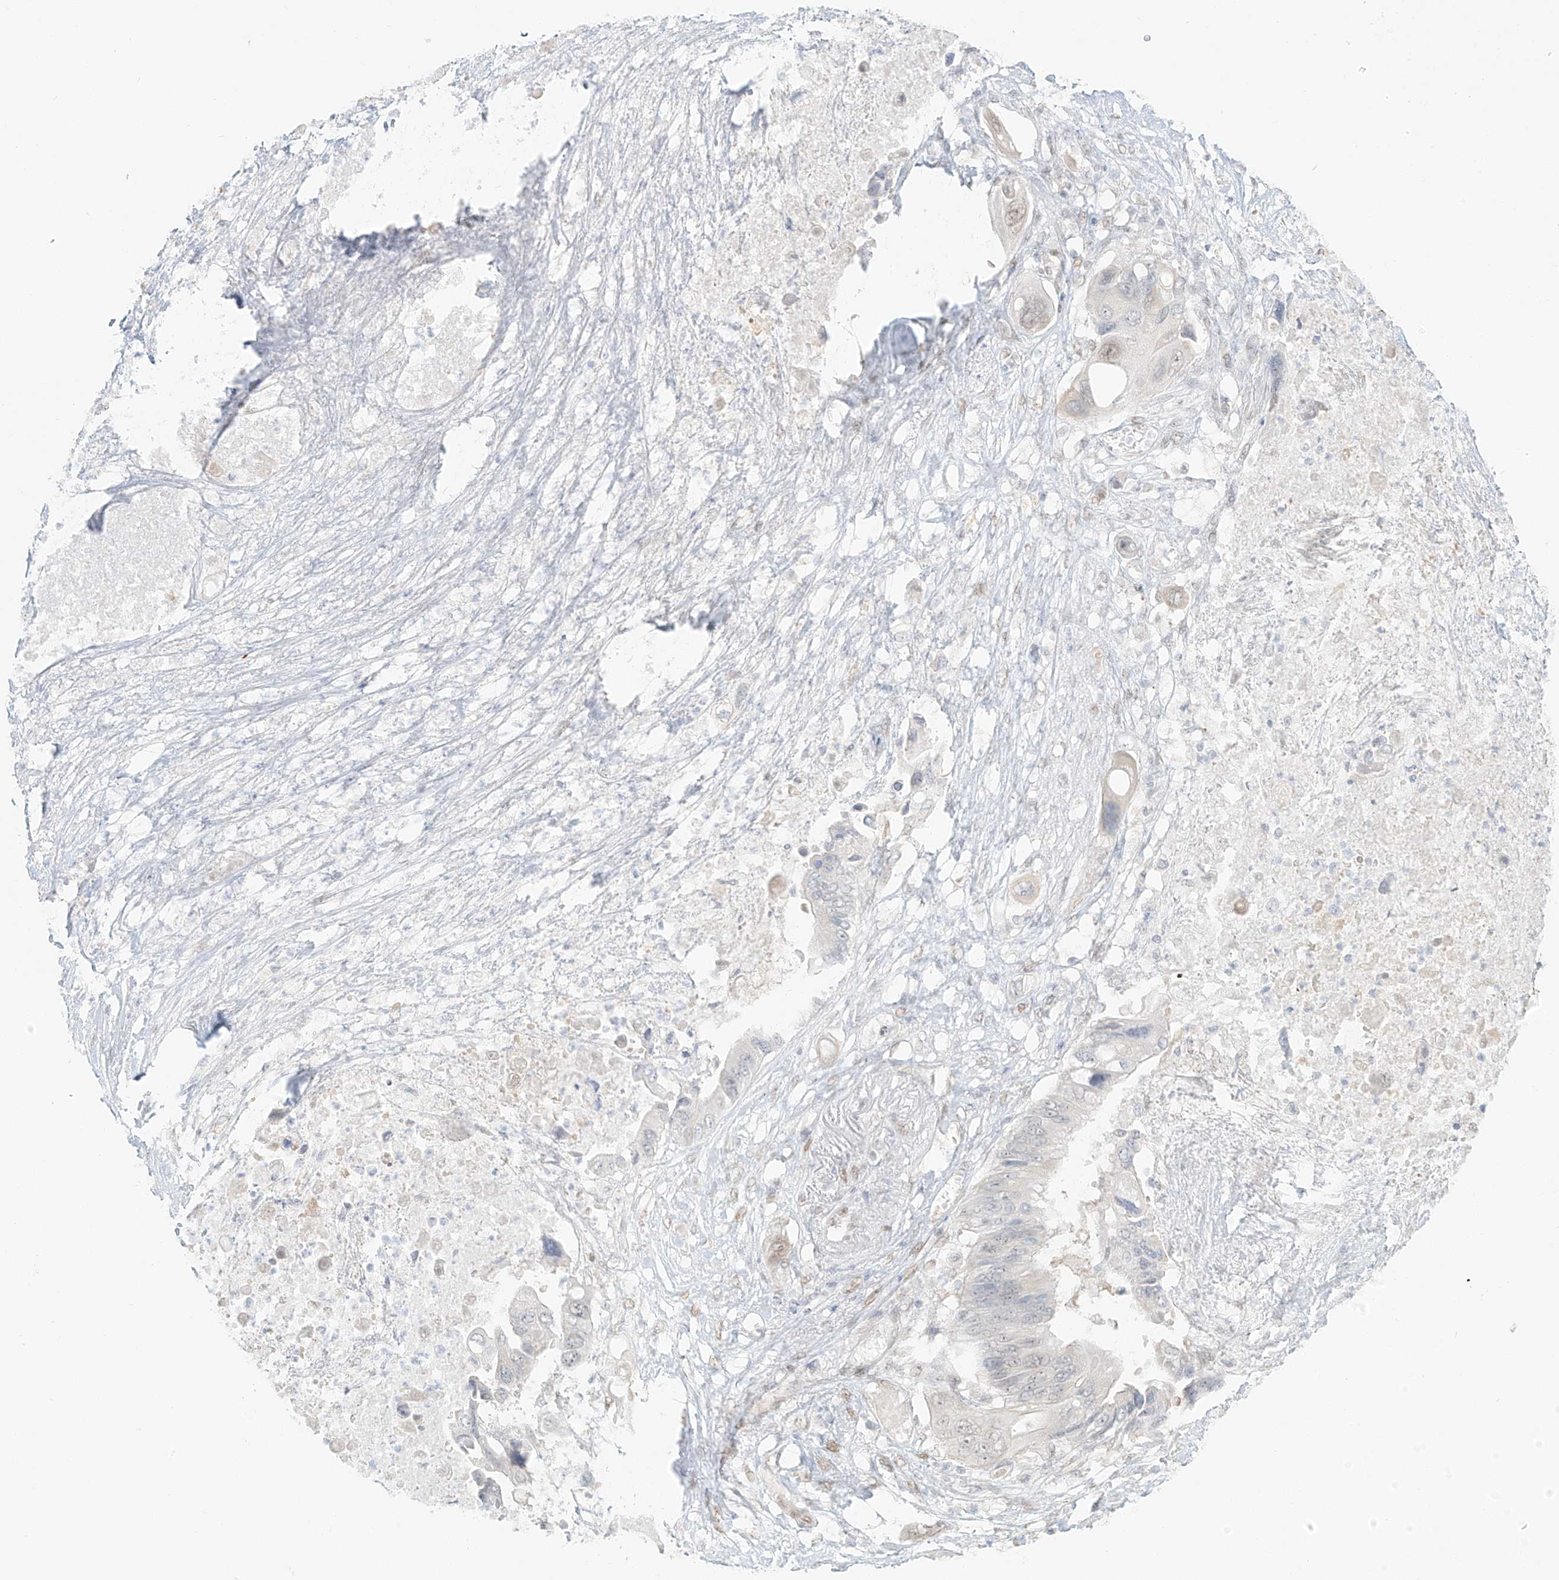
{"staining": {"intensity": "negative", "quantity": "none", "location": "none"}, "tissue": "pancreatic cancer", "cell_type": "Tumor cells", "image_type": "cancer", "snomed": [{"axis": "morphology", "description": "Adenocarcinoma, NOS"}, {"axis": "topography", "description": "Pancreas"}], "caption": "IHC of human pancreatic adenocarcinoma demonstrates no positivity in tumor cells. (DAB immunohistochemistry (IHC), high magnification).", "gene": "ZNF774", "patient": {"sex": "male", "age": 66}}